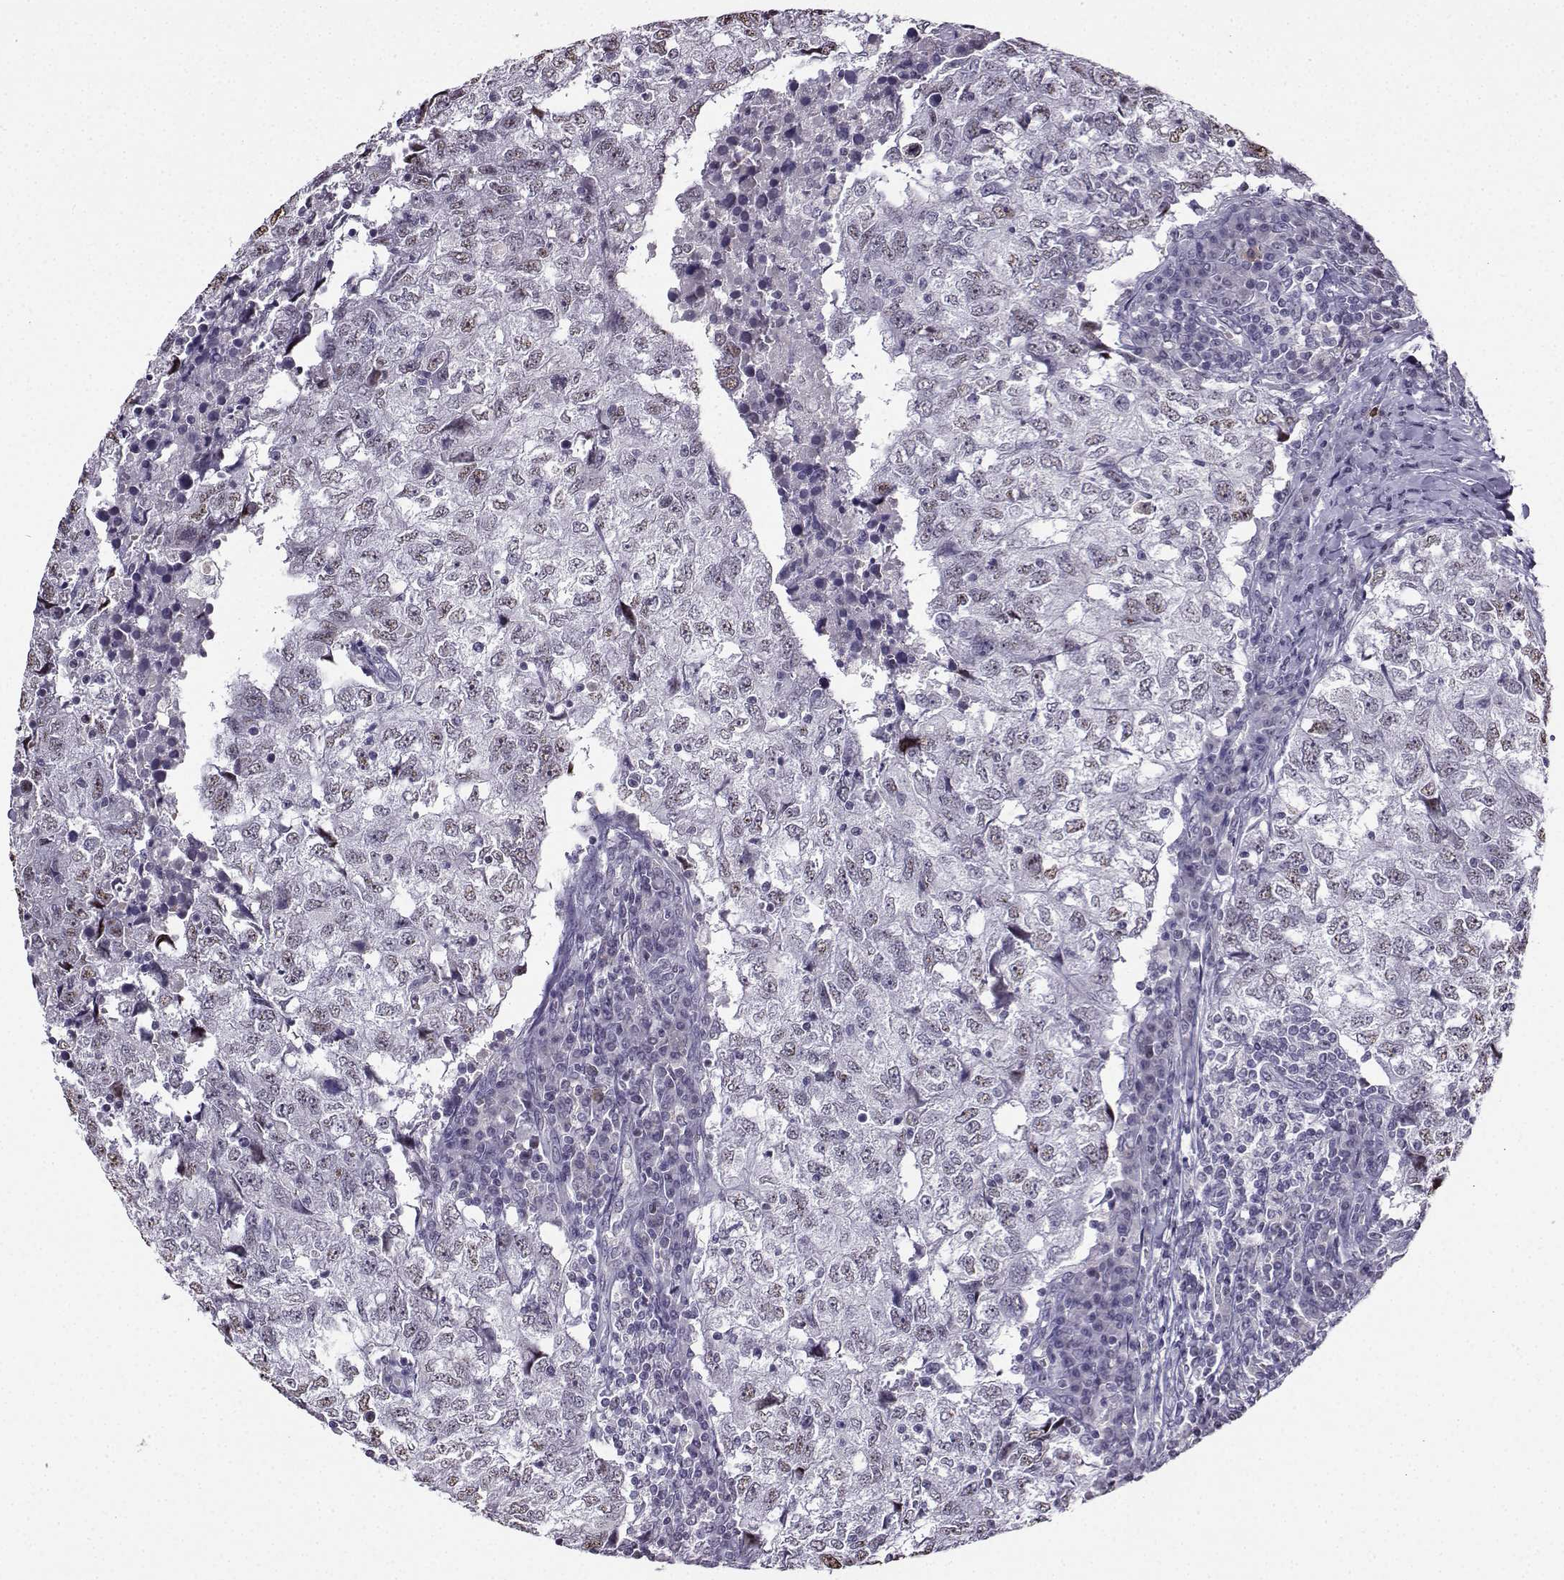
{"staining": {"intensity": "negative", "quantity": "none", "location": "none"}, "tissue": "breast cancer", "cell_type": "Tumor cells", "image_type": "cancer", "snomed": [{"axis": "morphology", "description": "Duct carcinoma"}, {"axis": "topography", "description": "Breast"}], "caption": "Immunohistochemical staining of breast cancer exhibits no significant positivity in tumor cells.", "gene": "LRFN2", "patient": {"sex": "female", "age": 30}}